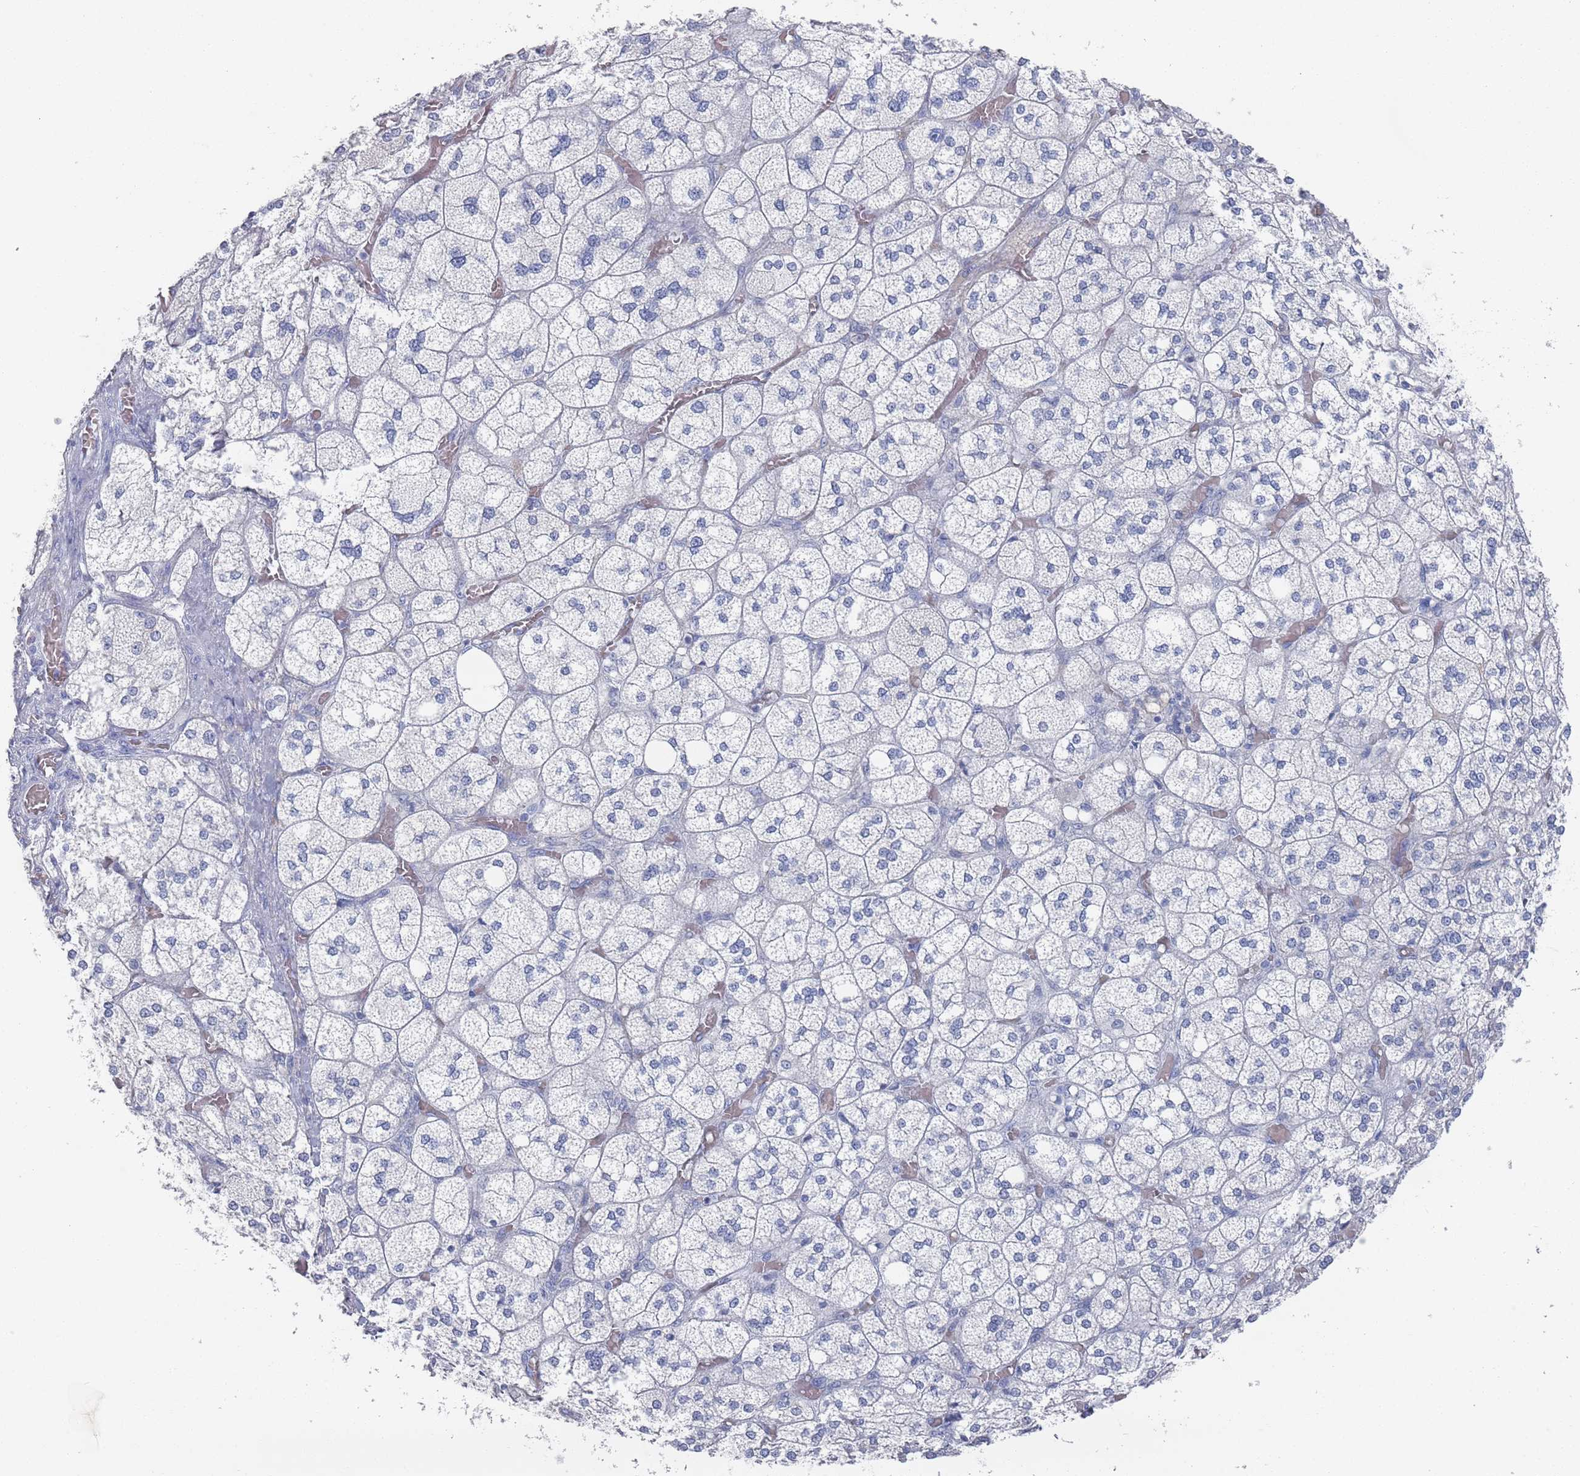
{"staining": {"intensity": "negative", "quantity": "none", "location": "none"}, "tissue": "adrenal gland", "cell_type": "Glandular cells", "image_type": "normal", "snomed": [{"axis": "morphology", "description": "Normal tissue, NOS"}, {"axis": "topography", "description": "Adrenal gland"}], "caption": "Micrograph shows no protein staining in glandular cells of normal adrenal gland. Brightfield microscopy of immunohistochemistry (IHC) stained with DAB (brown) and hematoxylin (blue), captured at high magnification.", "gene": "TMCO3", "patient": {"sex": "male", "age": 61}}